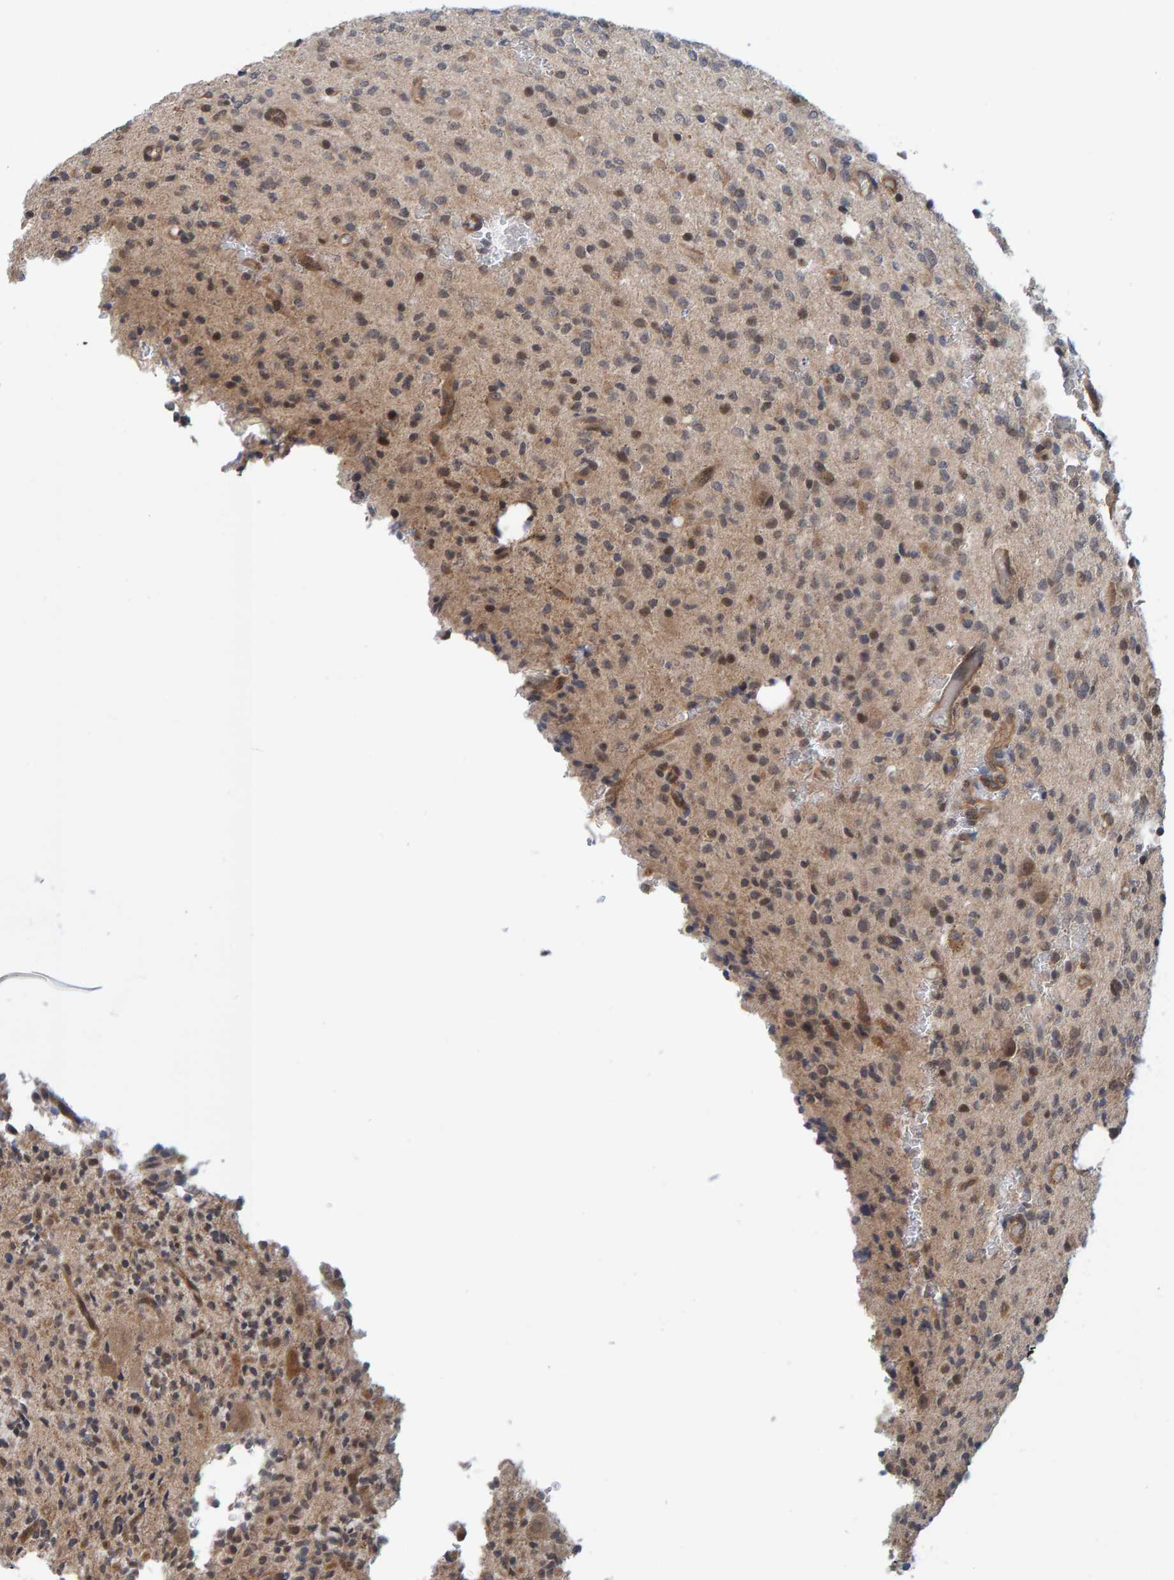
{"staining": {"intensity": "weak", "quantity": ">75%", "location": "cytoplasmic/membranous"}, "tissue": "glioma", "cell_type": "Tumor cells", "image_type": "cancer", "snomed": [{"axis": "morphology", "description": "Glioma, malignant, High grade"}, {"axis": "topography", "description": "Brain"}], "caption": "High-magnification brightfield microscopy of malignant glioma (high-grade) stained with DAB (3,3'-diaminobenzidine) (brown) and counterstained with hematoxylin (blue). tumor cells exhibit weak cytoplasmic/membranous positivity is present in about>75% of cells. The protein is stained brown, and the nuclei are stained in blue (DAB IHC with brightfield microscopy, high magnification).", "gene": "SCRN2", "patient": {"sex": "male", "age": 34}}